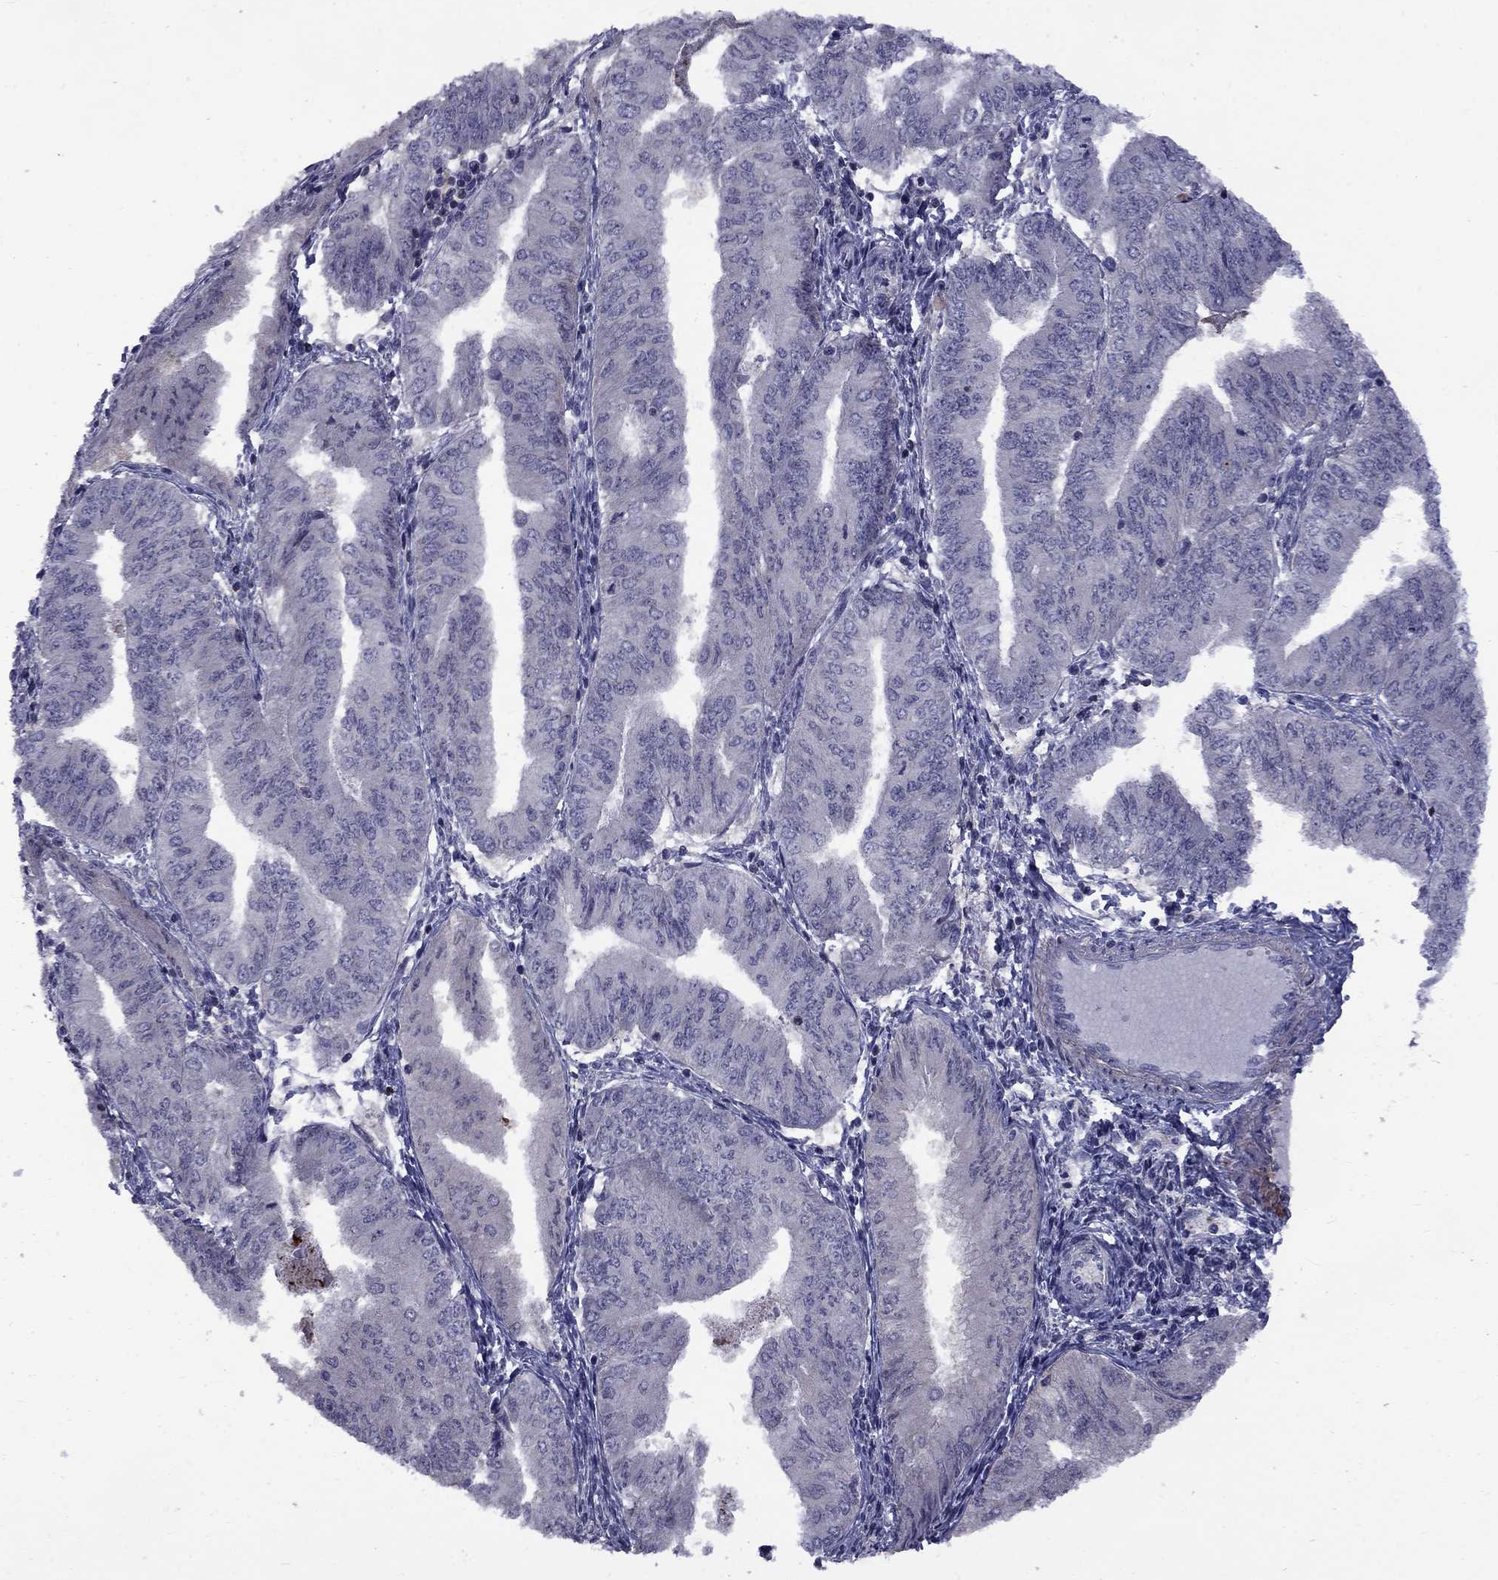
{"staining": {"intensity": "negative", "quantity": "none", "location": "none"}, "tissue": "endometrial cancer", "cell_type": "Tumor cells", "image_type": "cancer", "snomed": [{"axis": "morphology", "description": "Adenocarcinoma, NOS"}, {"axis": "topography", "description": "Endometrium"}], "caption": "Immunohistochemistry micrograph of human endometrial cancer stained for a protein (brown), which reveals no positivity in tumor cells.", "gene": "SNTA1", "patient": {"sex": "female", "age": 53}}